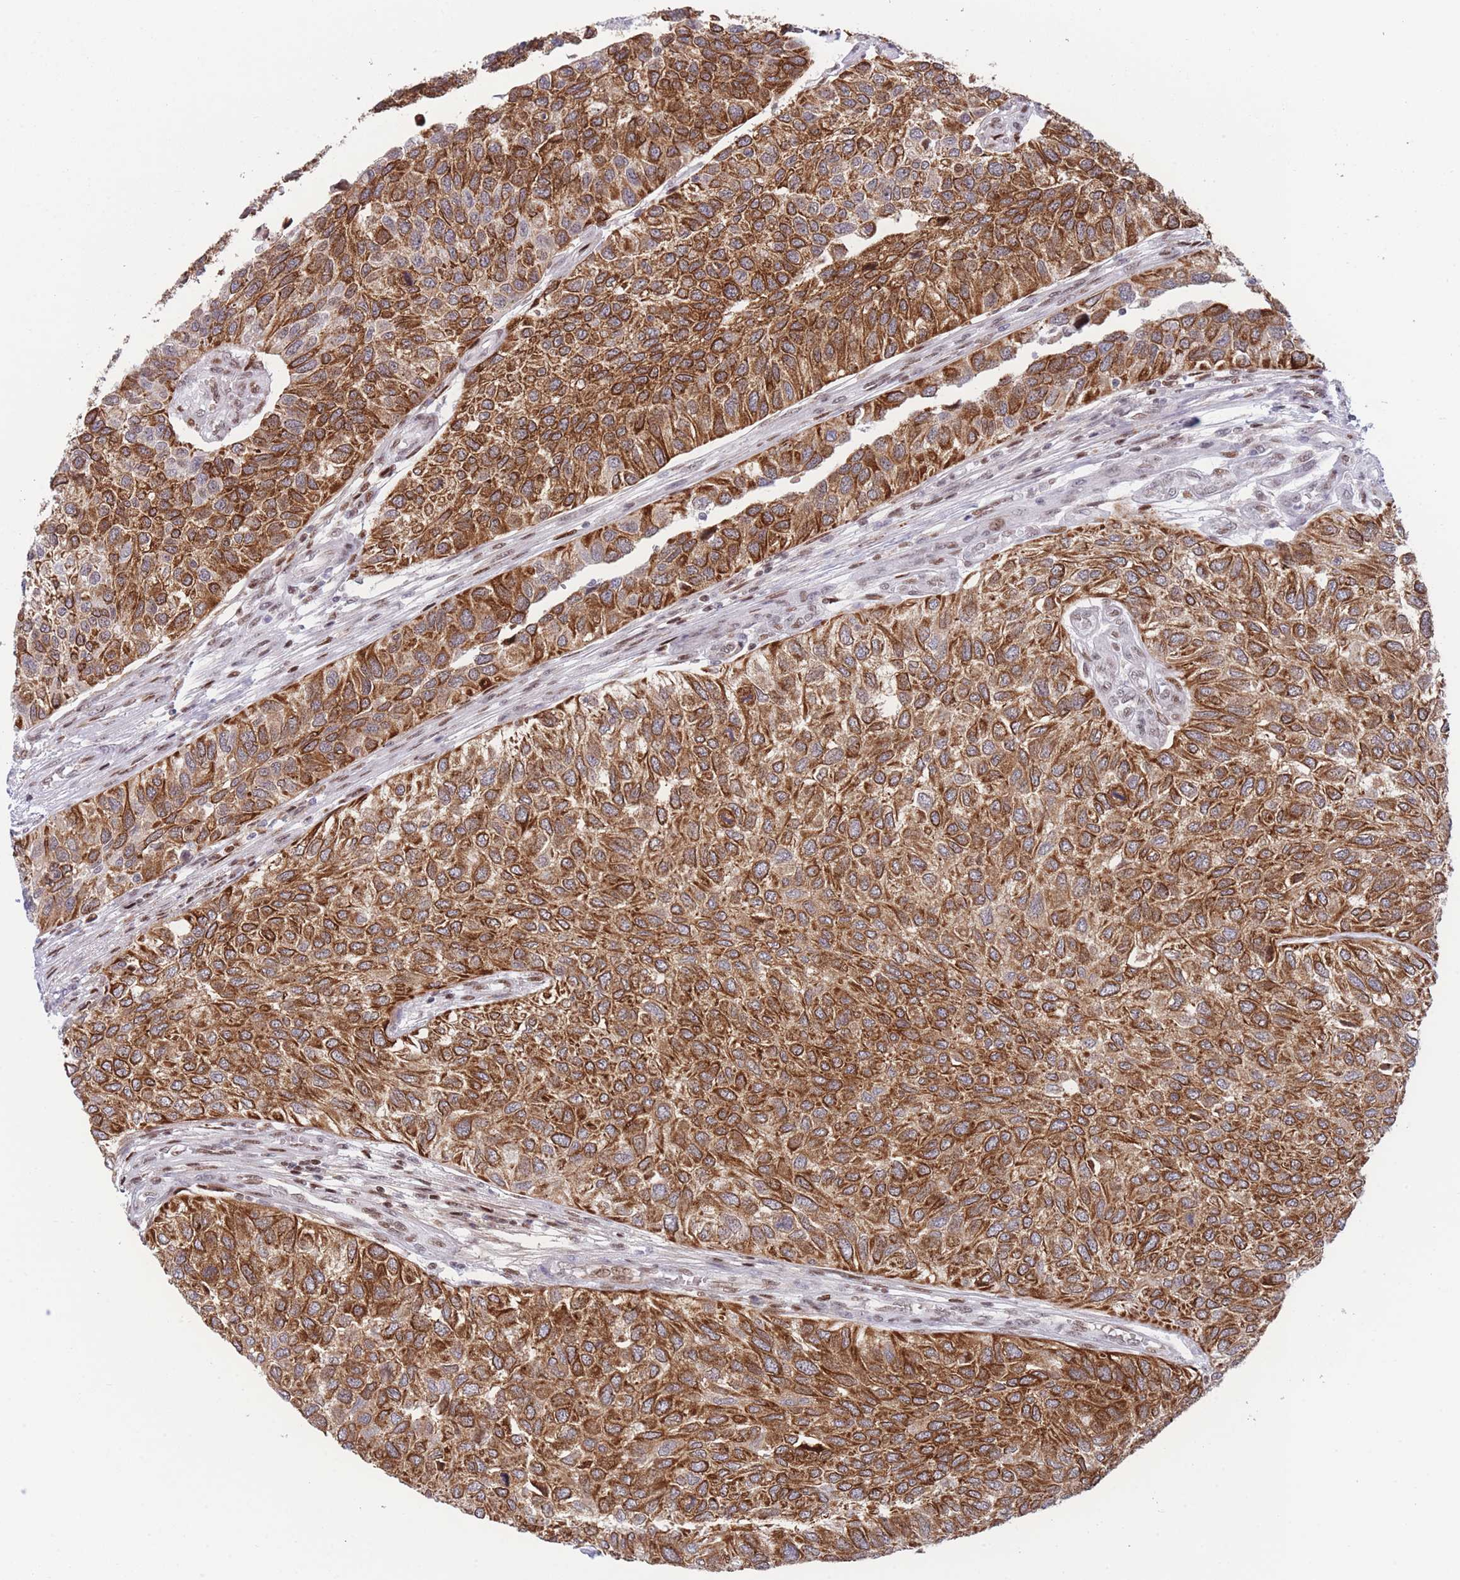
{"staining": {"intensity": "strong", "quantity": ">75%", "location": "cytoplasmic/membranous"}, "tissue": "urothelial cancer", "cell_type": "Tumor cells", "image_type": "cancer", "snomed": [{"axis": "morphology", "description": "Urothelial carcinoma, NOS"}, {"axis": "topography", "description": "Urinary bladder"}], "caption": "A high amount of strong cytoplasmic/membranous expression is seen in about >75% of tumor cells in urothelial cancer tissue.", "gene": "DNAJC3", "patient": {"sex": "male", "age": 55}}